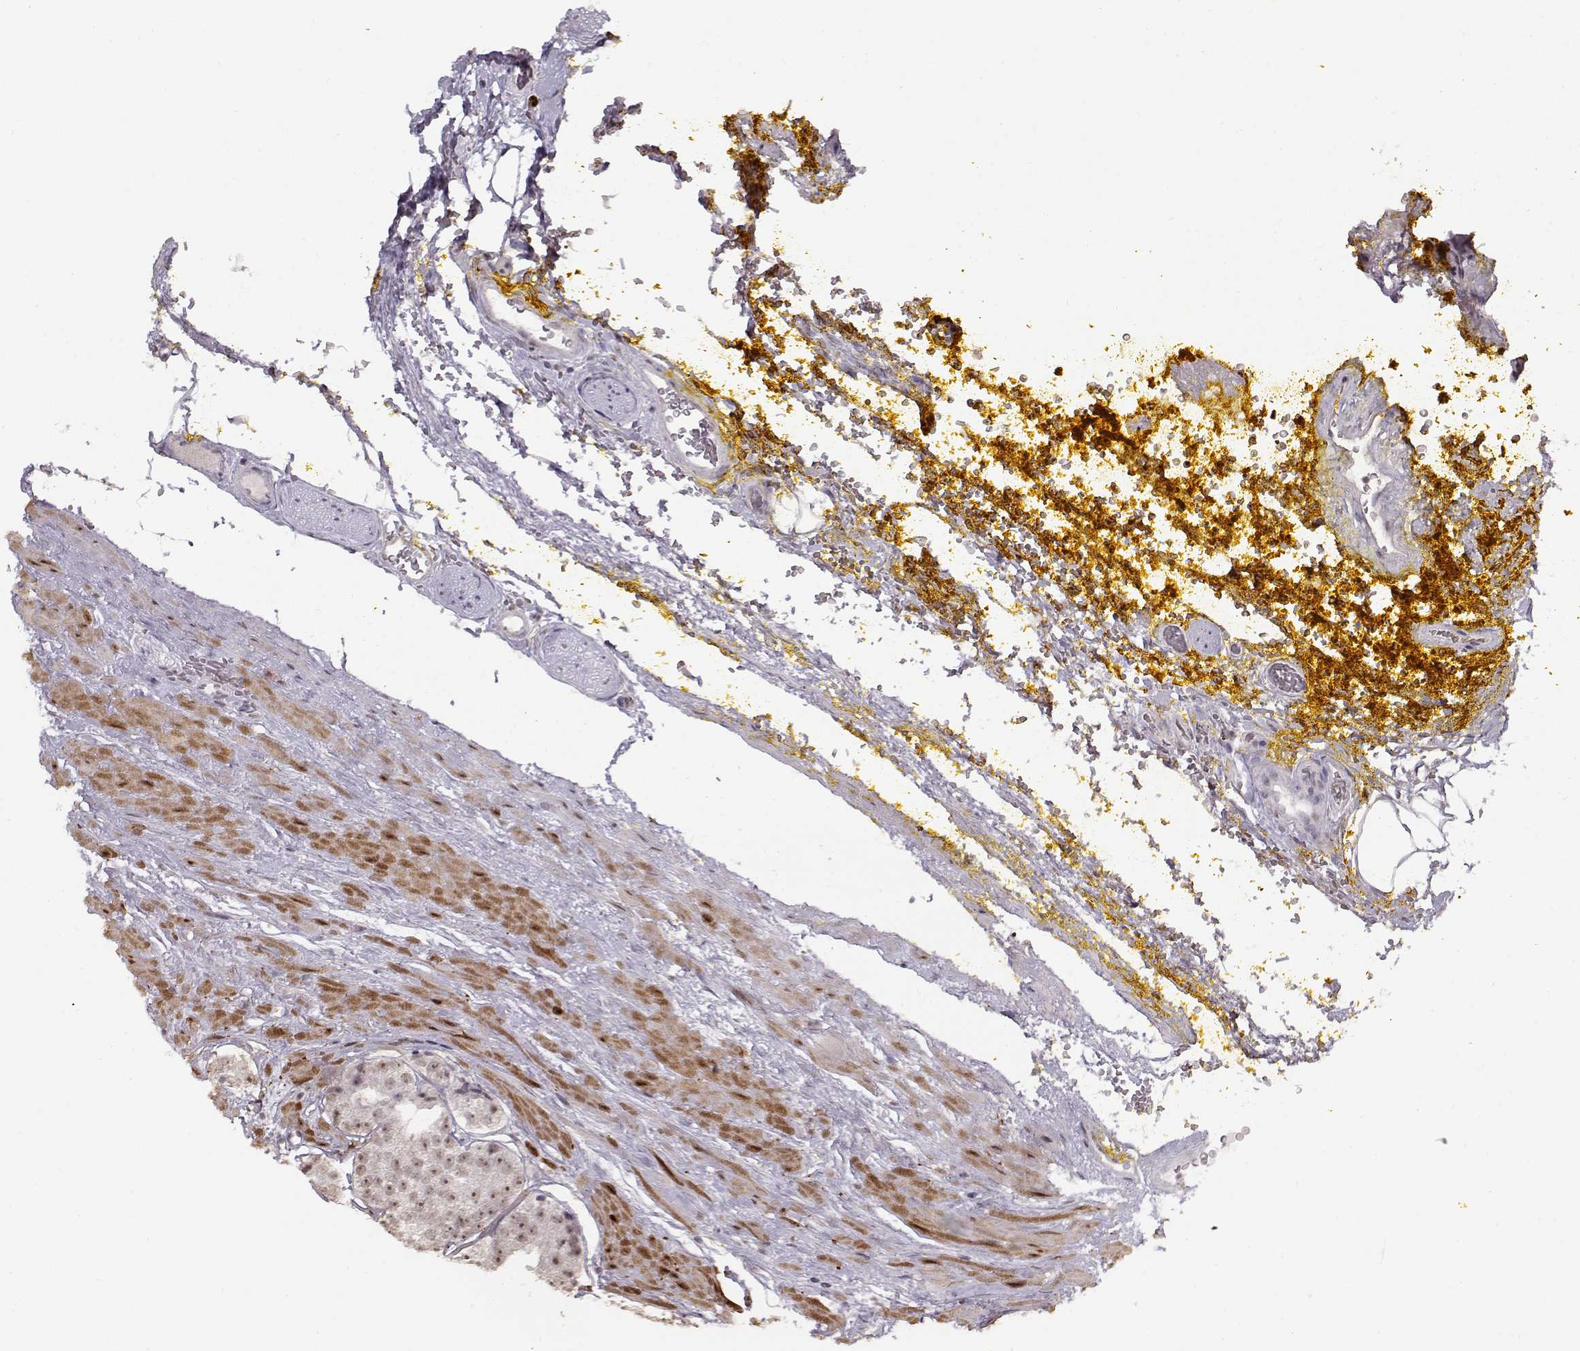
{"staining": {"intensity": "weak", "quantity": "<25%", "location": "nuclear"}, "tissue": "prostate cancer", "cell_type": "Tumor cells", "image_type": "cancer", "snomed": [{"axis": "morphology", "description": "Adenocarcinoma, Low grade"}, {"axis": "topography", "description": "Prostate"}], "caption": "Photomicrograph shows no protein staining in tumor cells of prostate low-grade adenocarcinoma tissue.", "gene": "PCP4", "patient": {"sex": "male", "age": 60}}